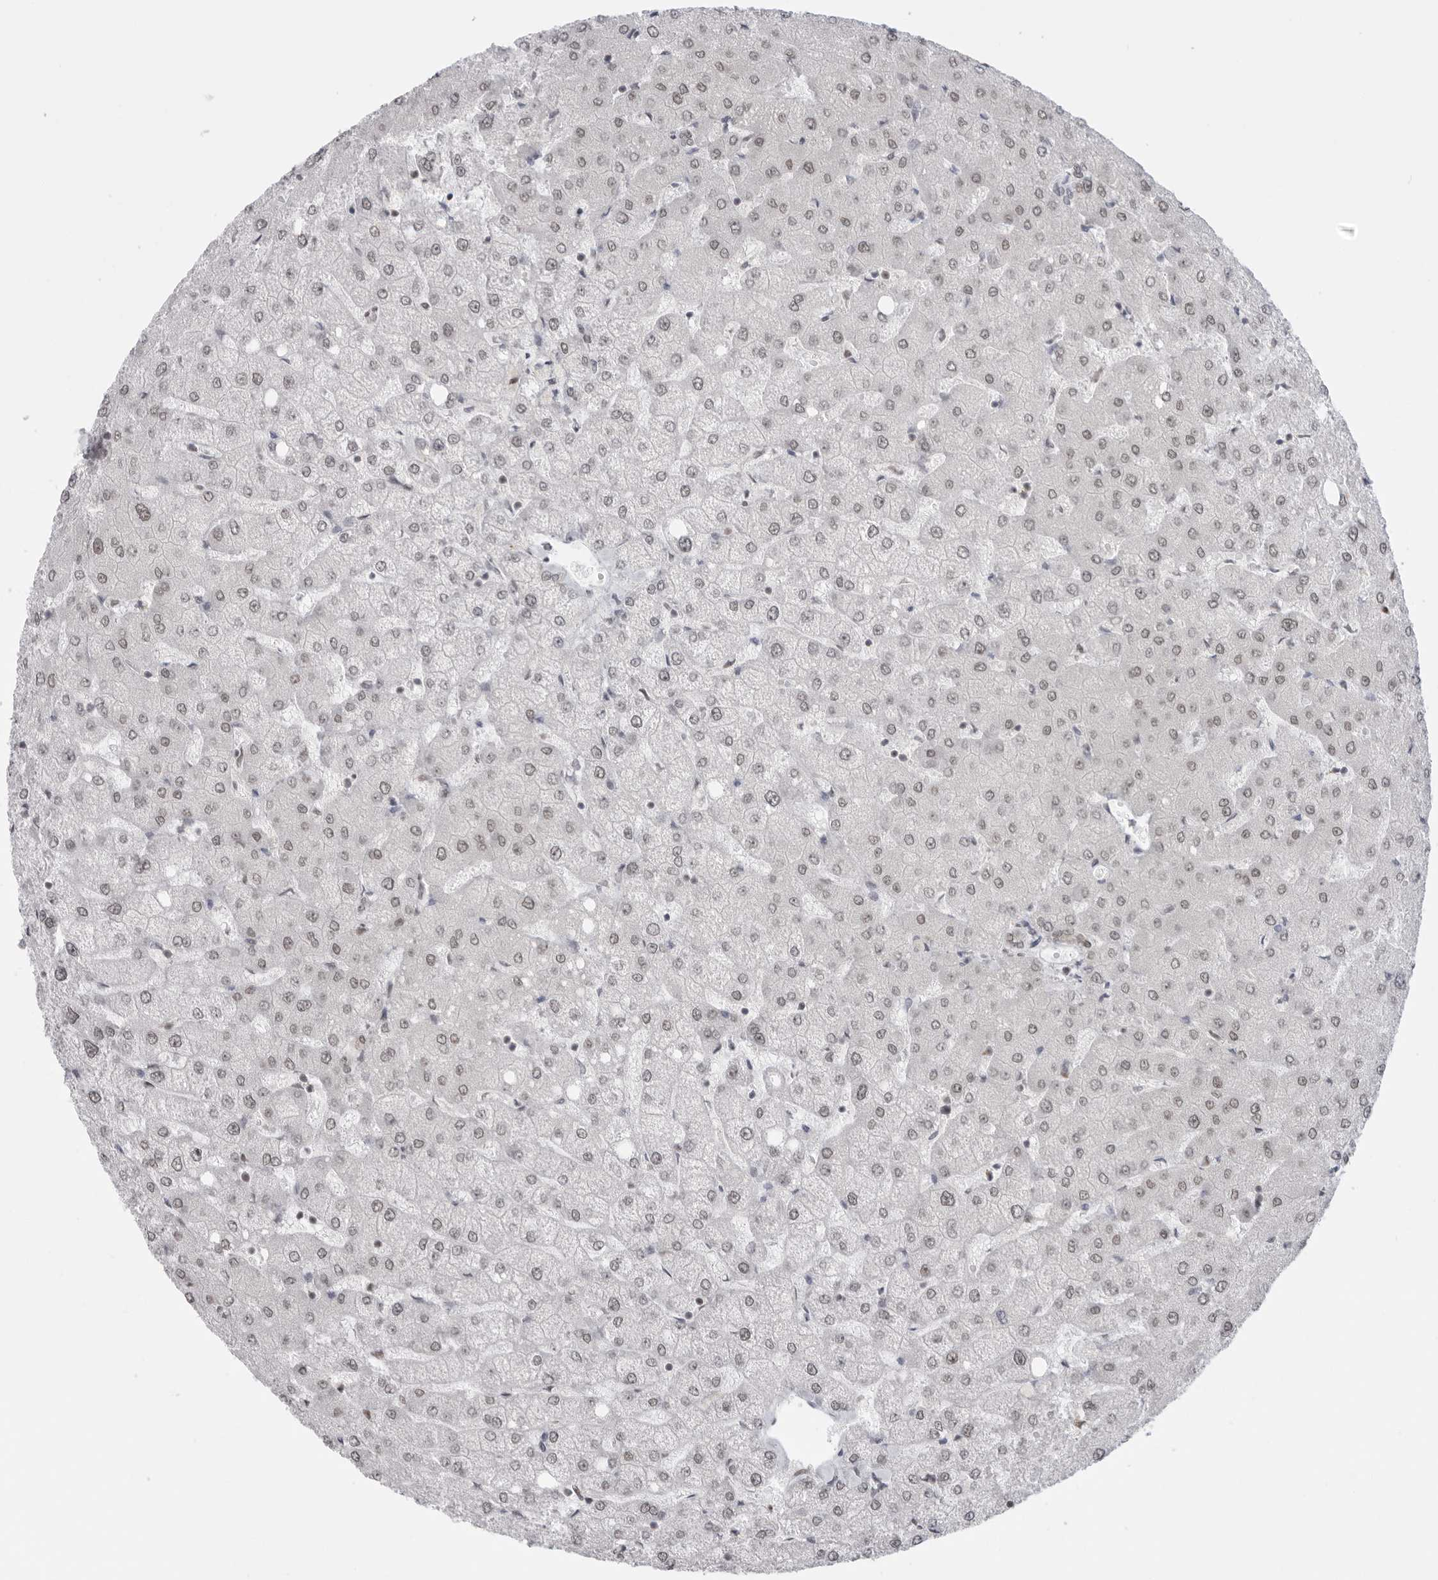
{"staining": {"intensity": "weak", "quantity": "<25%", "location": "nuclear"}, "tissue": "liver", "cell_type": "Cholangiocytes", "image_type": "normal", "snomed": [{"axis": "morphology", "description": "Normal tissue, NOS"}, {"axis": "topography", "description": "Liver"}], "caption": "Photomicrograph shows no protein expression in cholangiocytes of unremarkable liver. (Brightfield microscopy of DAB (3,3'-diaminobenzidine) IHC at high magnification).", "gene": "RPA2", "patient": {"sex": "female", "age": 54}}